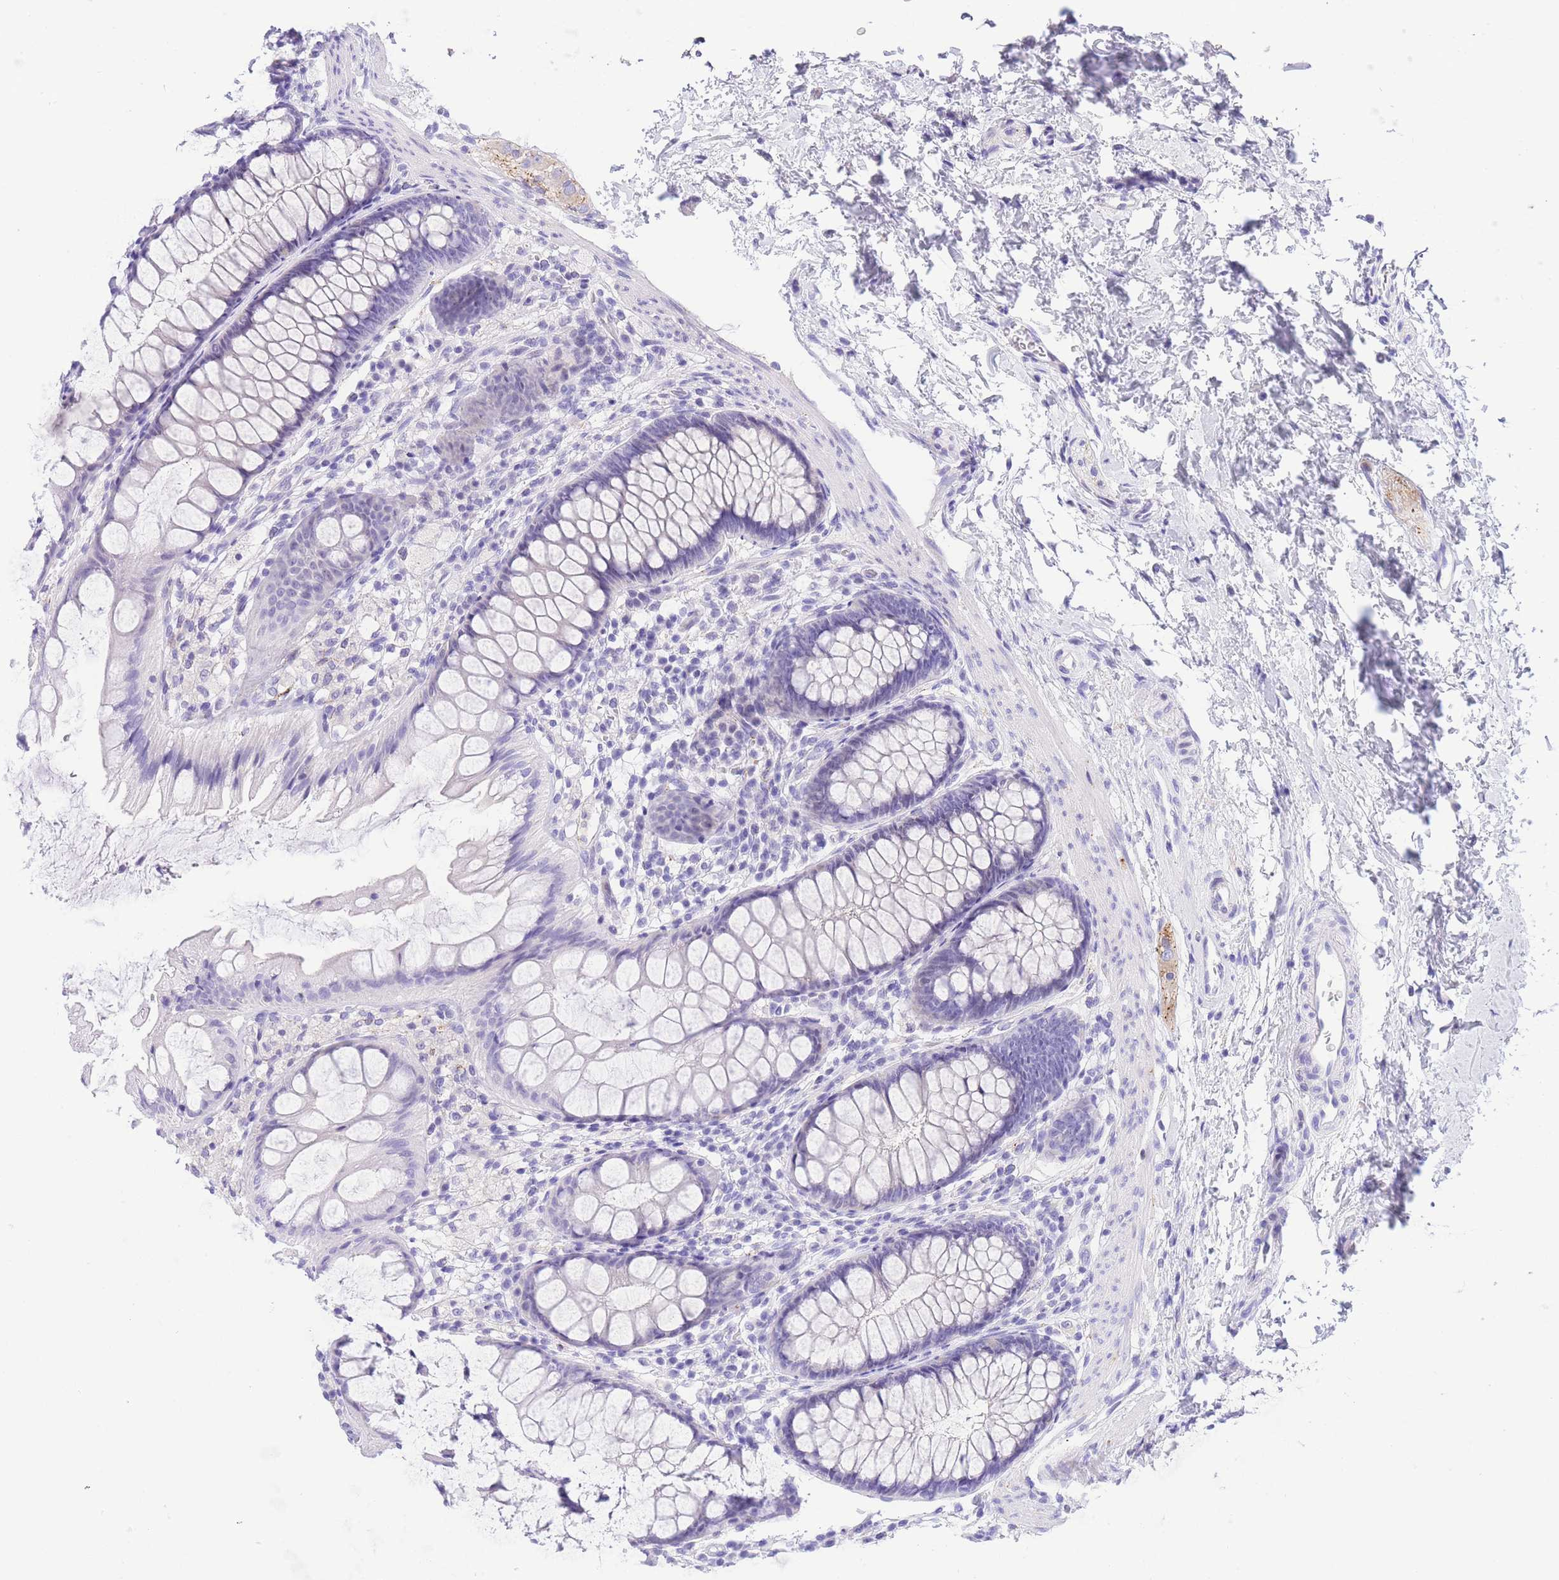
{"staining": {"intensity": "negative", "quantity": "none", "location": "none"}, "tissue": "colon", "cell_type": "Endothelial cells", "image_type": "normal", "snomed": [{"axis": "morphology", "description": "Normal tissue, NOS"}, {"axis": "topography", "description": "Colon"}], "caption": "High magnification brightfield microscopy of benign colon stained with DAB (brown) and counterstained with hematoxylin (blue): endothelial cells show no significant expression. (DAB (3,3'-diaminobenzidine) immunohistochemistry visualized using brightfield microscopy, high magnification).", "gene": "TIFAB", "patient": {"sex": "female", "age": 62}}